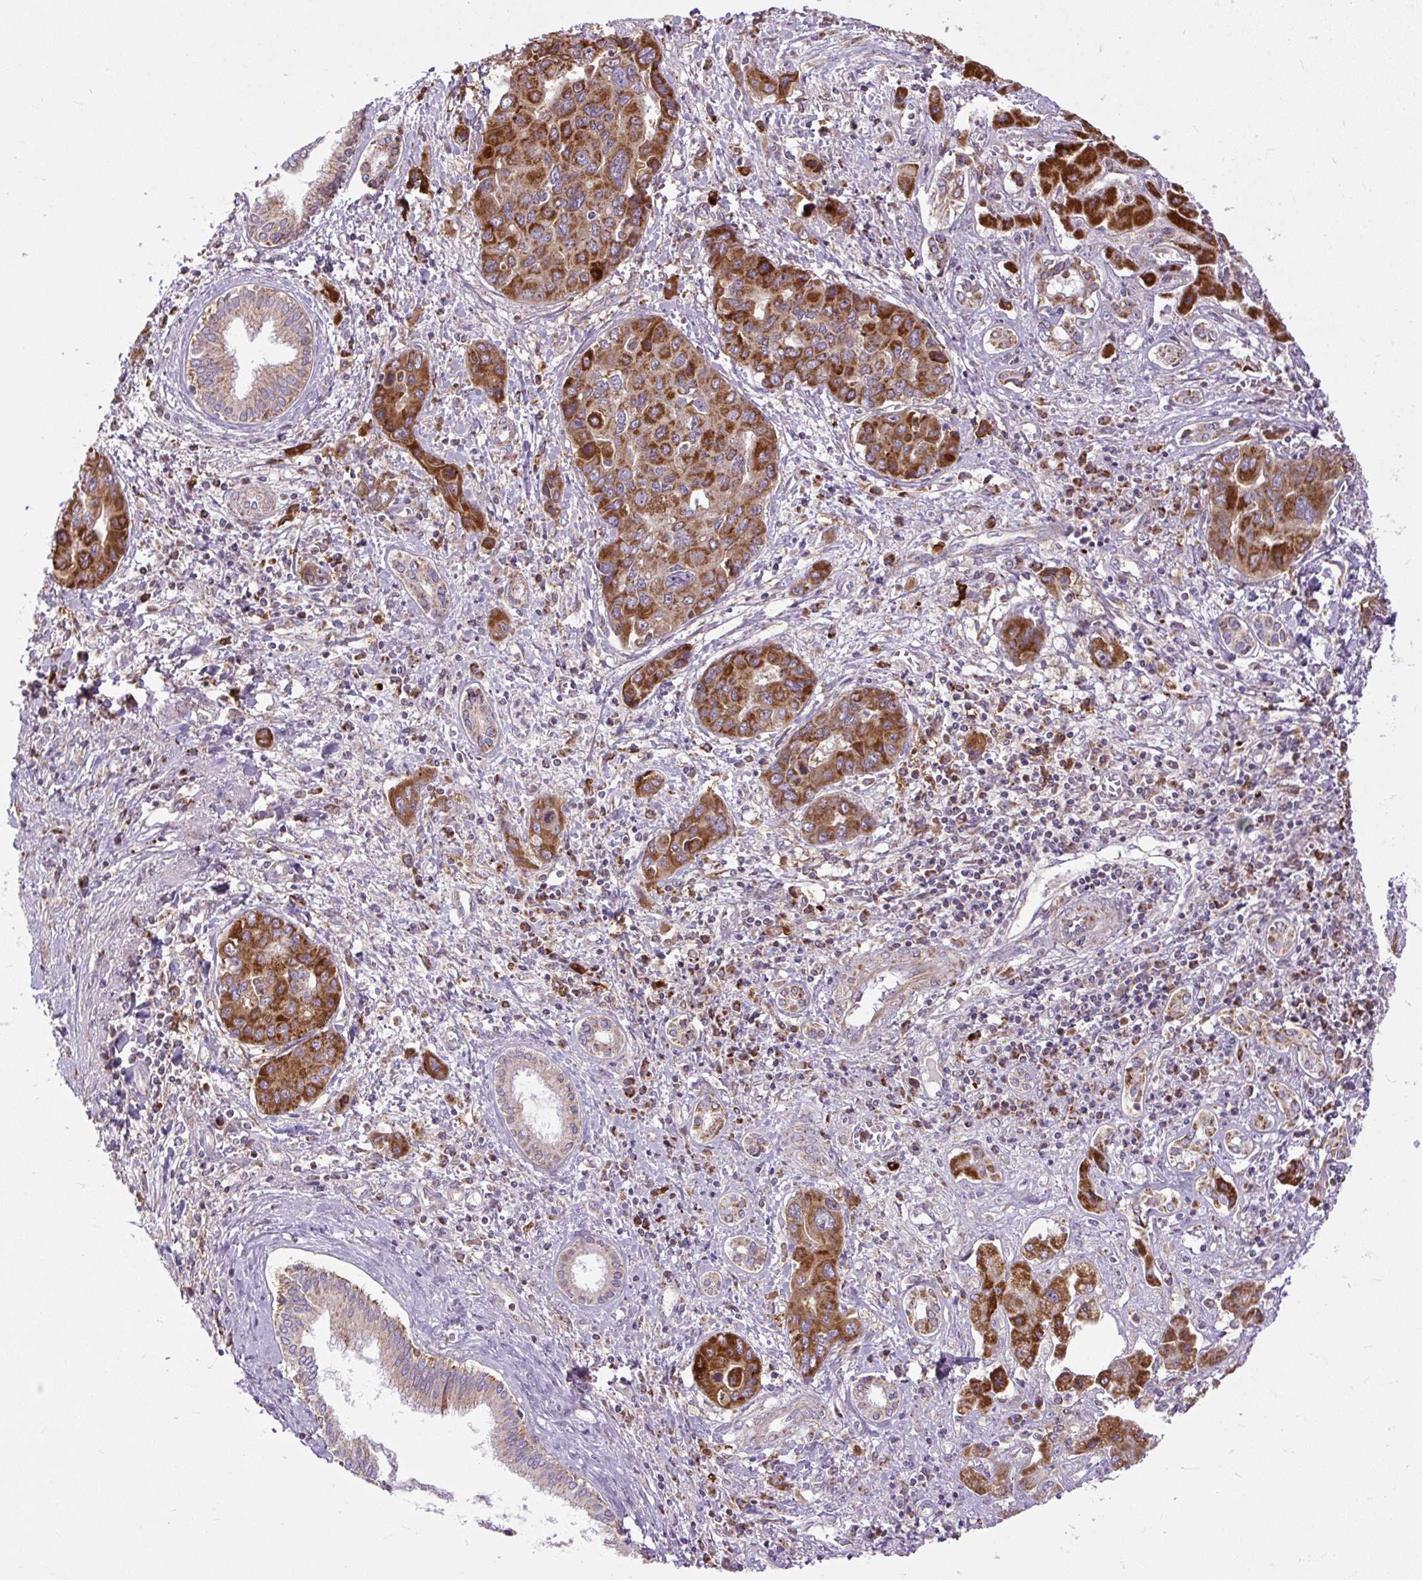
{"staining": {"intensity": "strong", "quantity": ">75%", "location": "cytoplasmic/membranous"}, "tissue": "liver cancer", "cell_type": "Tumor cells", "image_type": "cancer", "snomed": [{"axis": "morphology", "description": "Cholangiocarcinoma"}, {"axis": "topography", "description": "Liver"}], "caption": "A brown stain shows strong cytoplasmic/membranous staining of a protein in liver cancer tumor cells.", "gene": "TM2D3", "patient": {"sex": "male", "age": 67}}